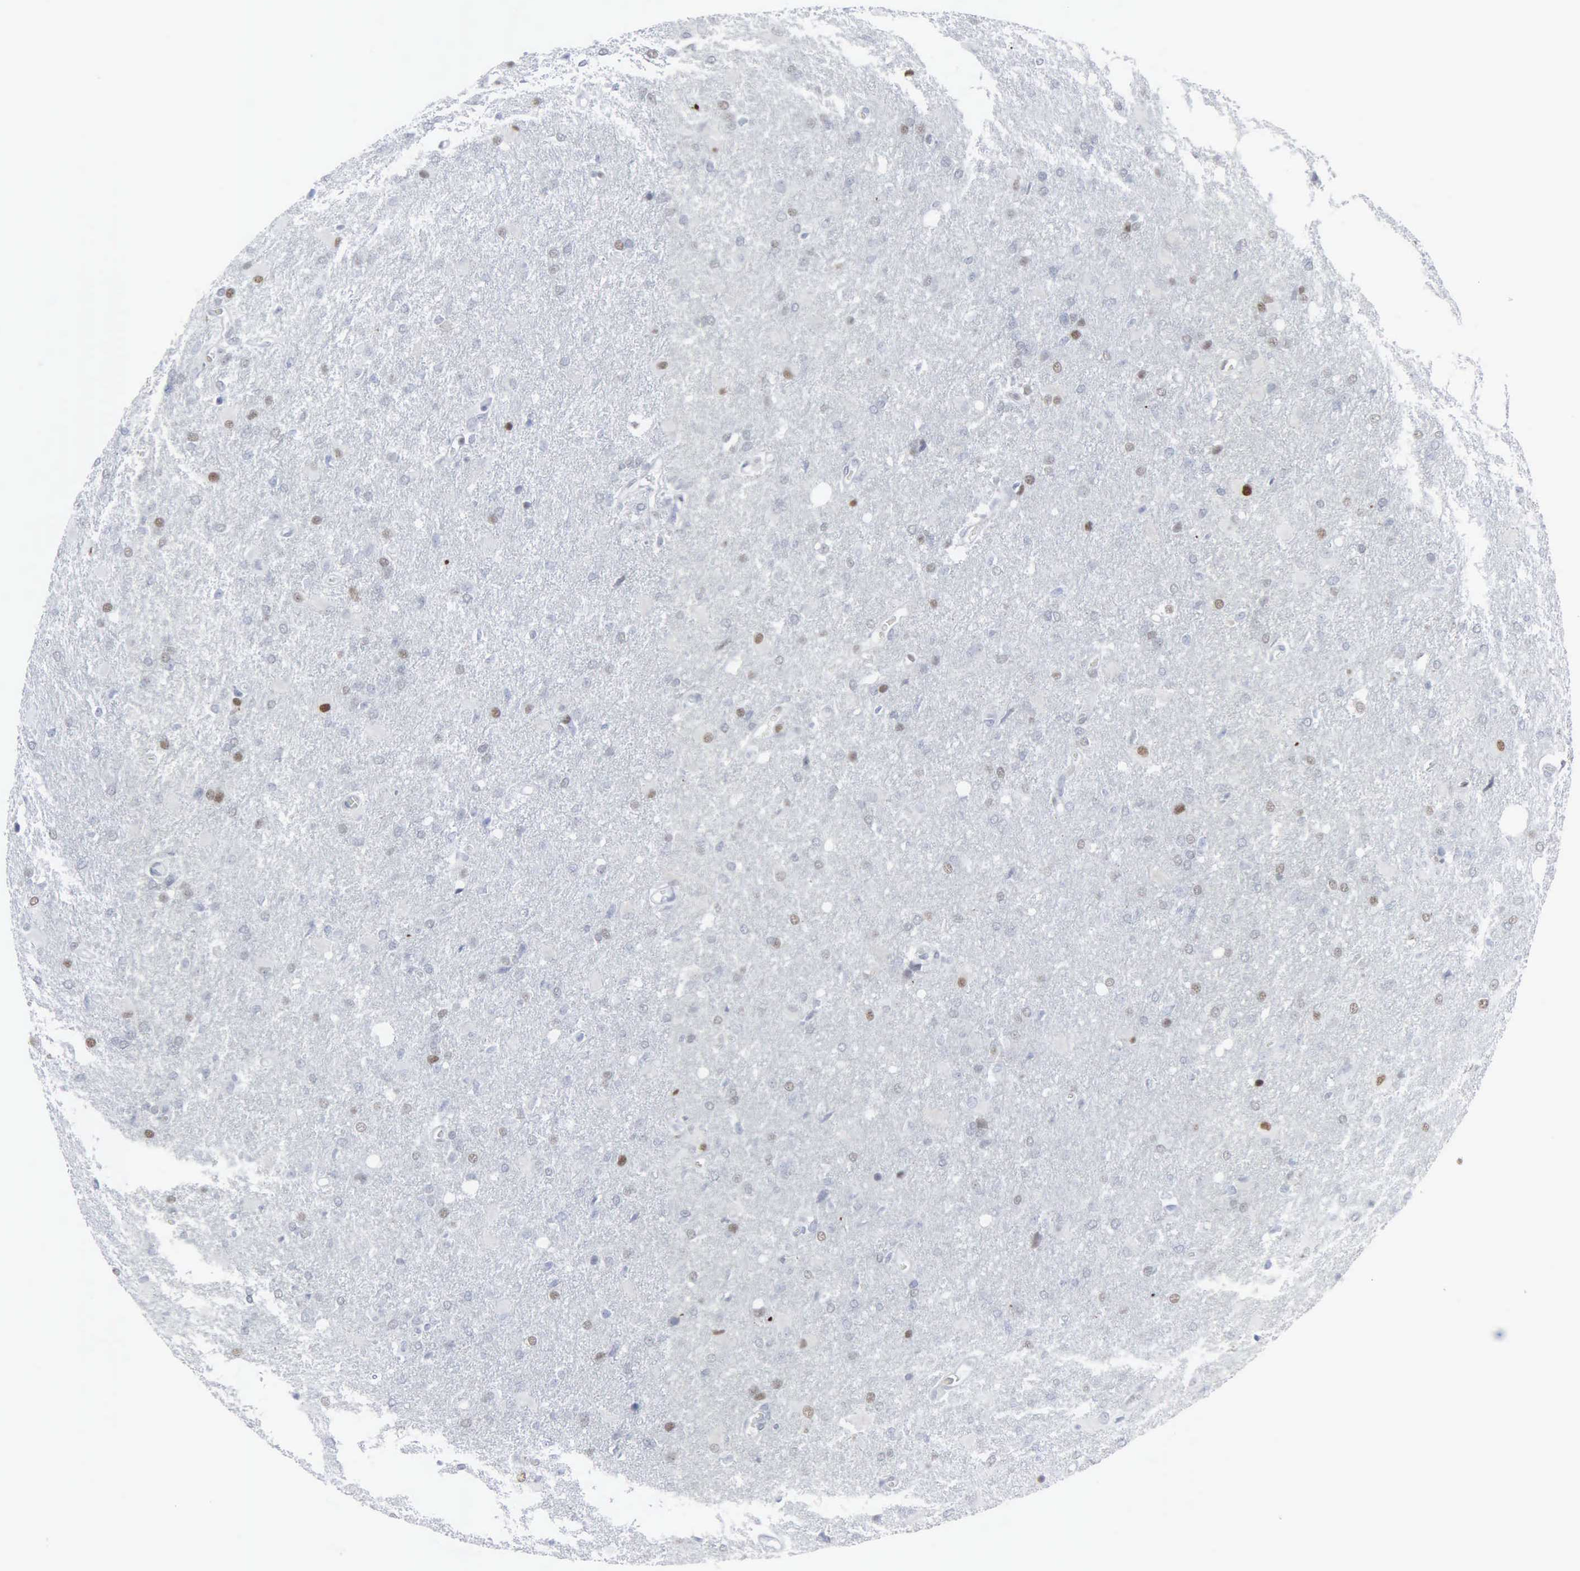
{"staining": {"intensity": "negative", "quantity": "none", "location": "none"}, "tissue": "glioma", "cell_type": "Tumor cells", "image_type": "cancer", "snomed": [{"axis": "morphology", "description": "Glioma, malignant, High grade"}, {"axis": "topography", "description": "Brain"}], "caption": "A photomicrograph of malignant glioma (high-grade) stained for a protein exhibits no brown staining in tumor cells.", "gene": "CCND3", "patient": {"sex": "male", "age": 68}}